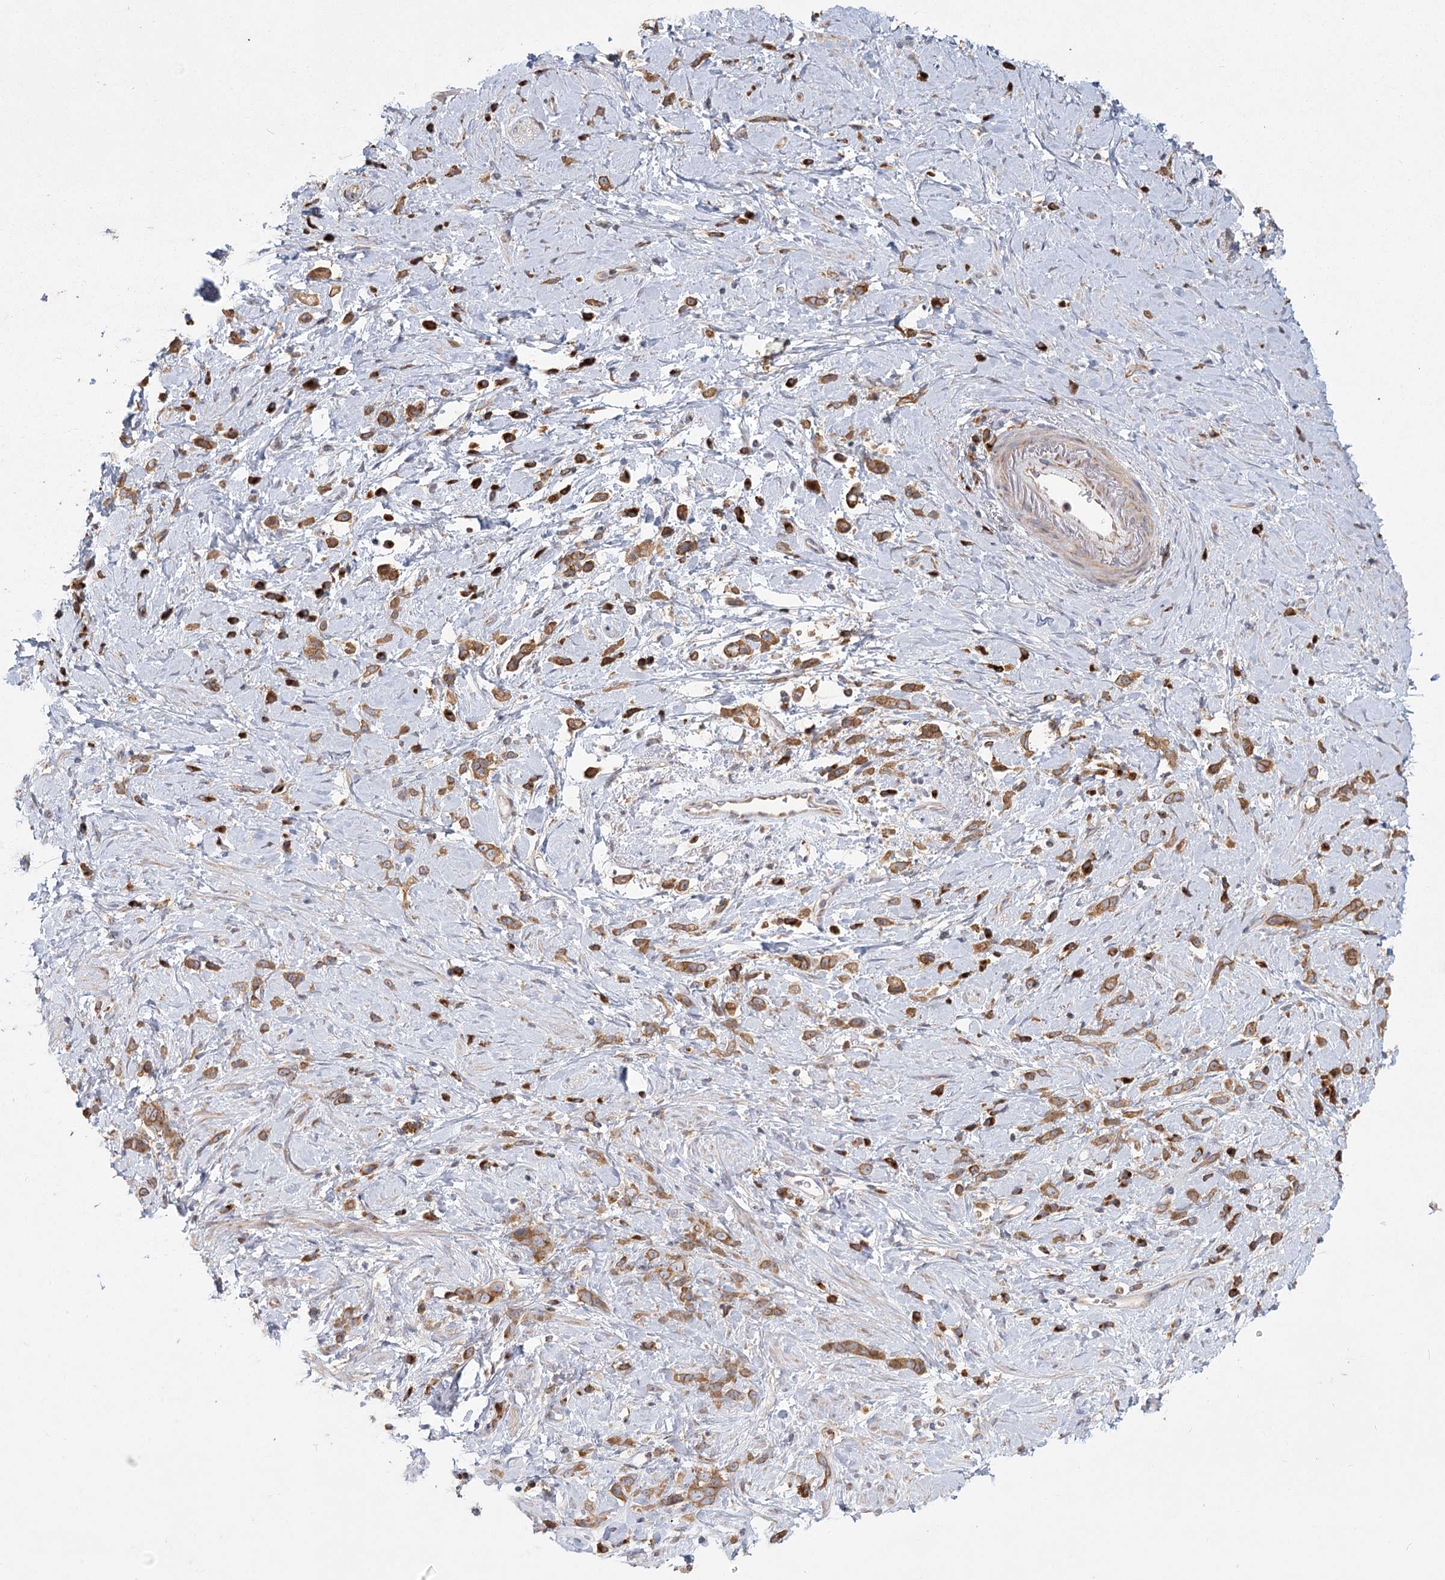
{"staining": {"intensity": "moderate", "quantity": ">75%", "location": "cytoplasmic/membranous"}, "tissue": "stomach cancer", "cell_type": "Tumor cells", "image_type": "cancer", "snomed": [{"axis": "morphology", "description": "Adenocarcinoma, NOS"}, {"axis": "topography", "description": "Stomach"}], "caption": "This is a histology image of immunohistochemistry staining of stomach cancer, which shows moderate staining in the cytoplasmic/membranous of tumor cells.", "gene": "CNTLN", "patient": {"sex": "female", "age": 60}}